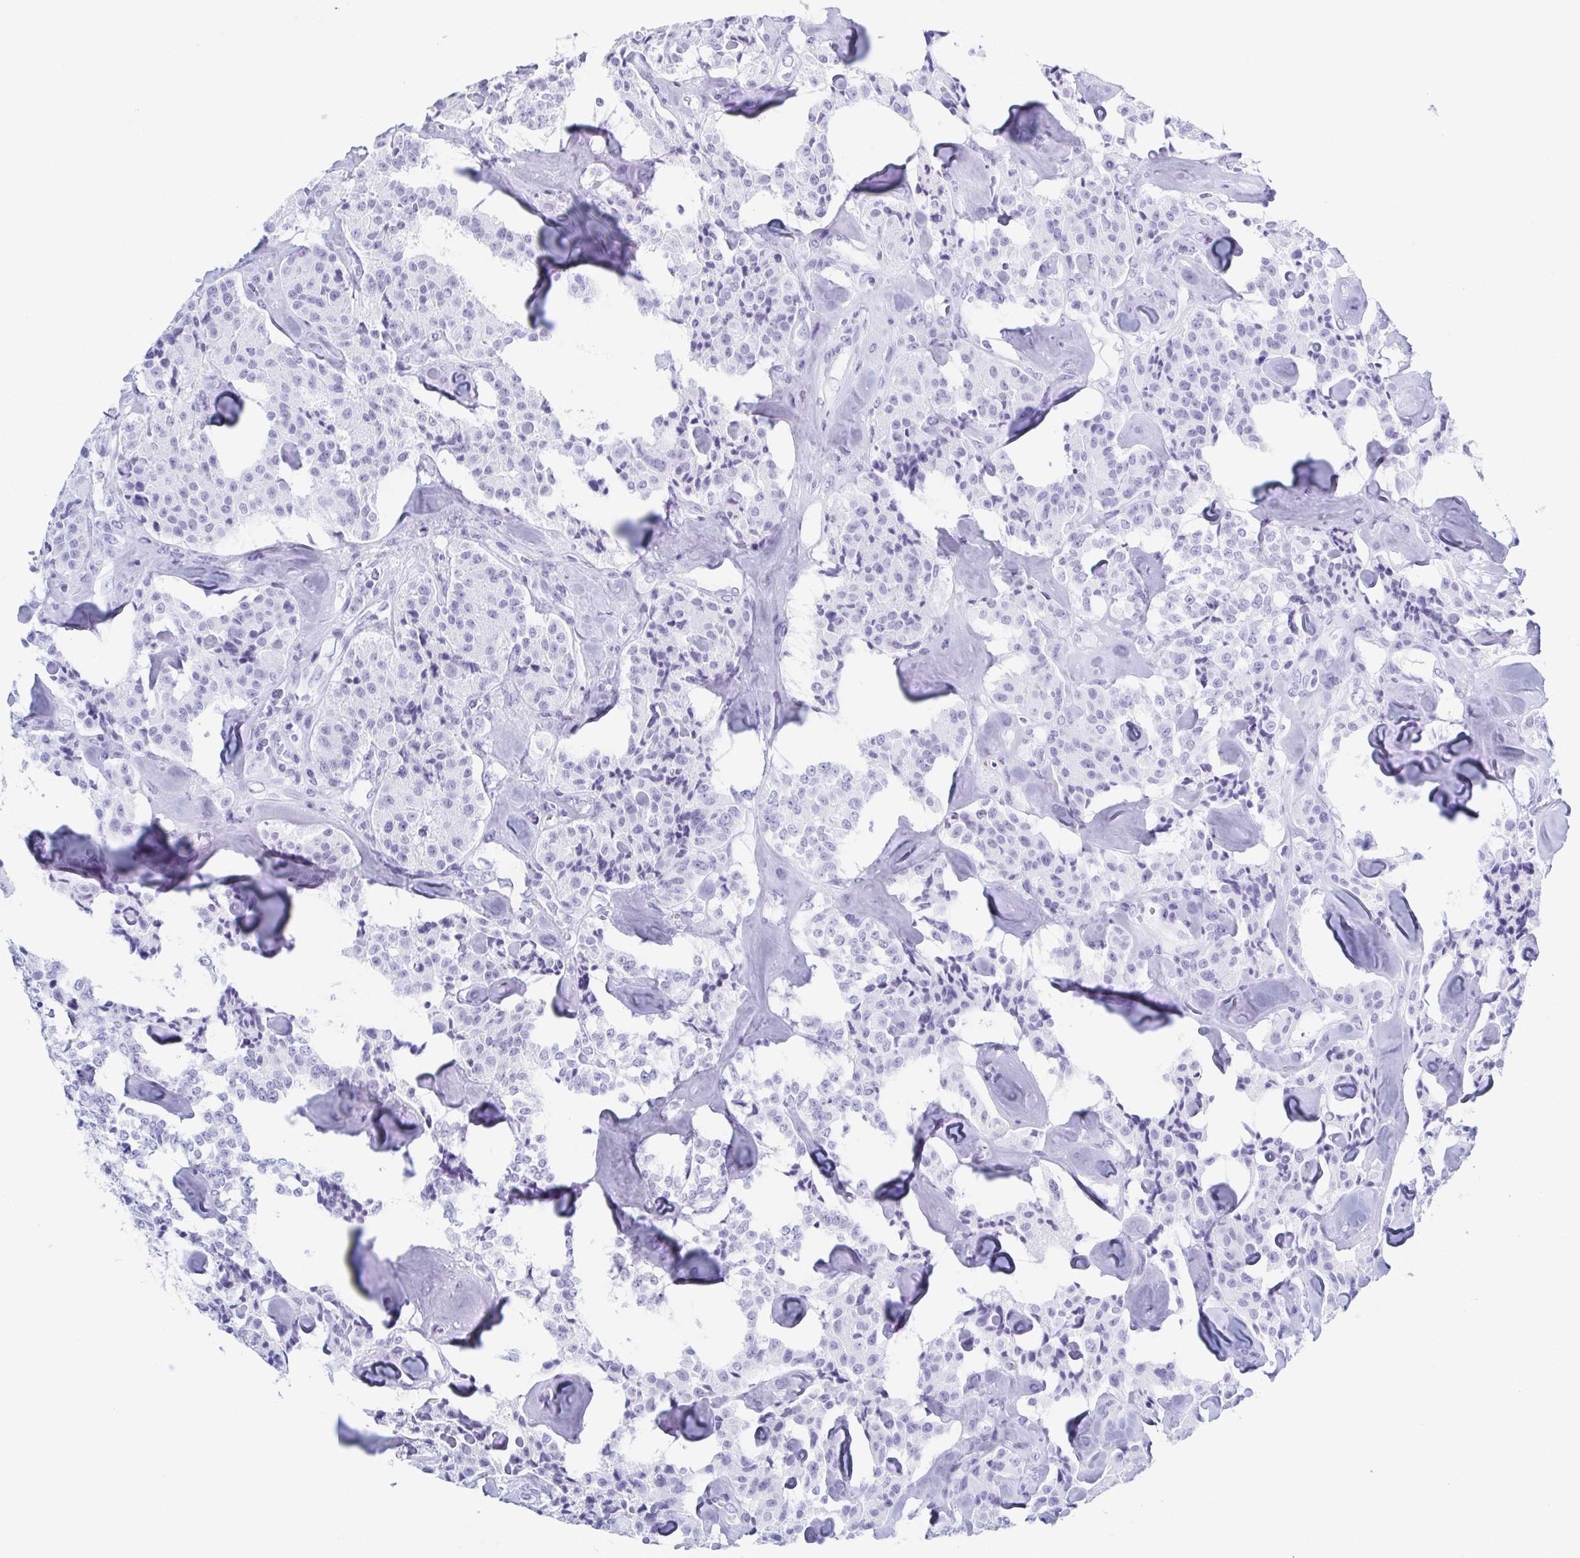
{"staining": {"intensity": "negative", "quantity": "none", "location": "none"}, "tissue": "carcinoid", "cell_type": "Tumor cells", "image_type": "cancer", "snomed": [{"axis": "morphology", "description": "Carcinoid, malignant, NOS"}, {"axis": "topography", "description": "Pancreas"}], "caption": "Tumor cells are negative for brown protein staining in malignant carcinoid.", "gene": "ZFP64", "patient": {"sex": "male", "age": 41}}